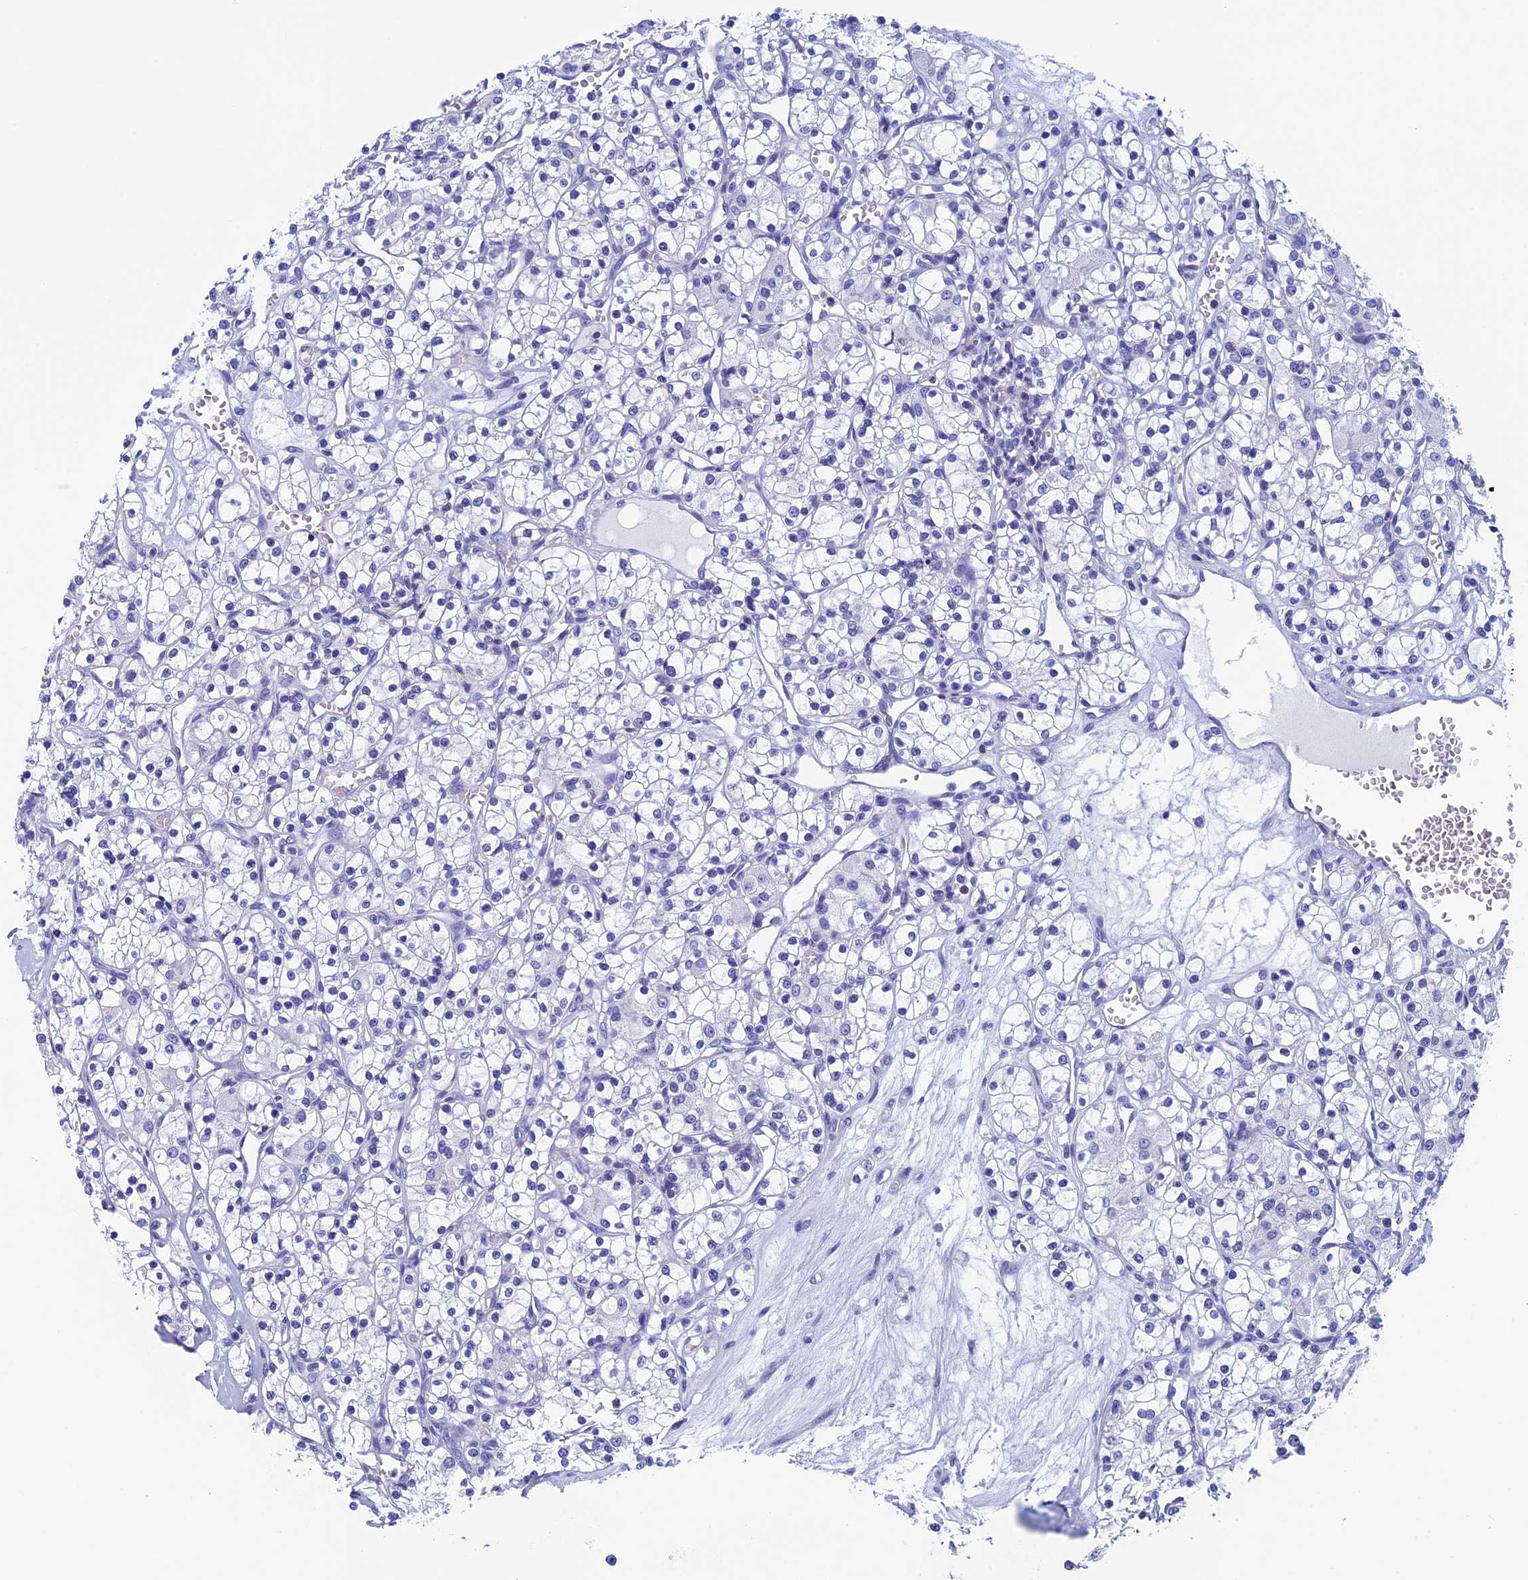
{"staining": {"intensity": "negative", "quantity": "none", "location": "none"}, "tissue": "renal cancer", "cell_type": "Tumor cells", "image_type": "cancer", "snomed": [{"axis": "morphology", "description": "Adenocarcinoma, NOS"}, {"axis": "topography", "description": "Kidney"}], "caption": "The immunohistochemistry photomicrograph has no significant expression in tumor cells of adenocarcinoma (renal) tissue. (DAB immunohistochemistry with hematoxylin counter stain).", "gene": "SEPTIN1", "patient": {"sex": "female", "age": 59}}